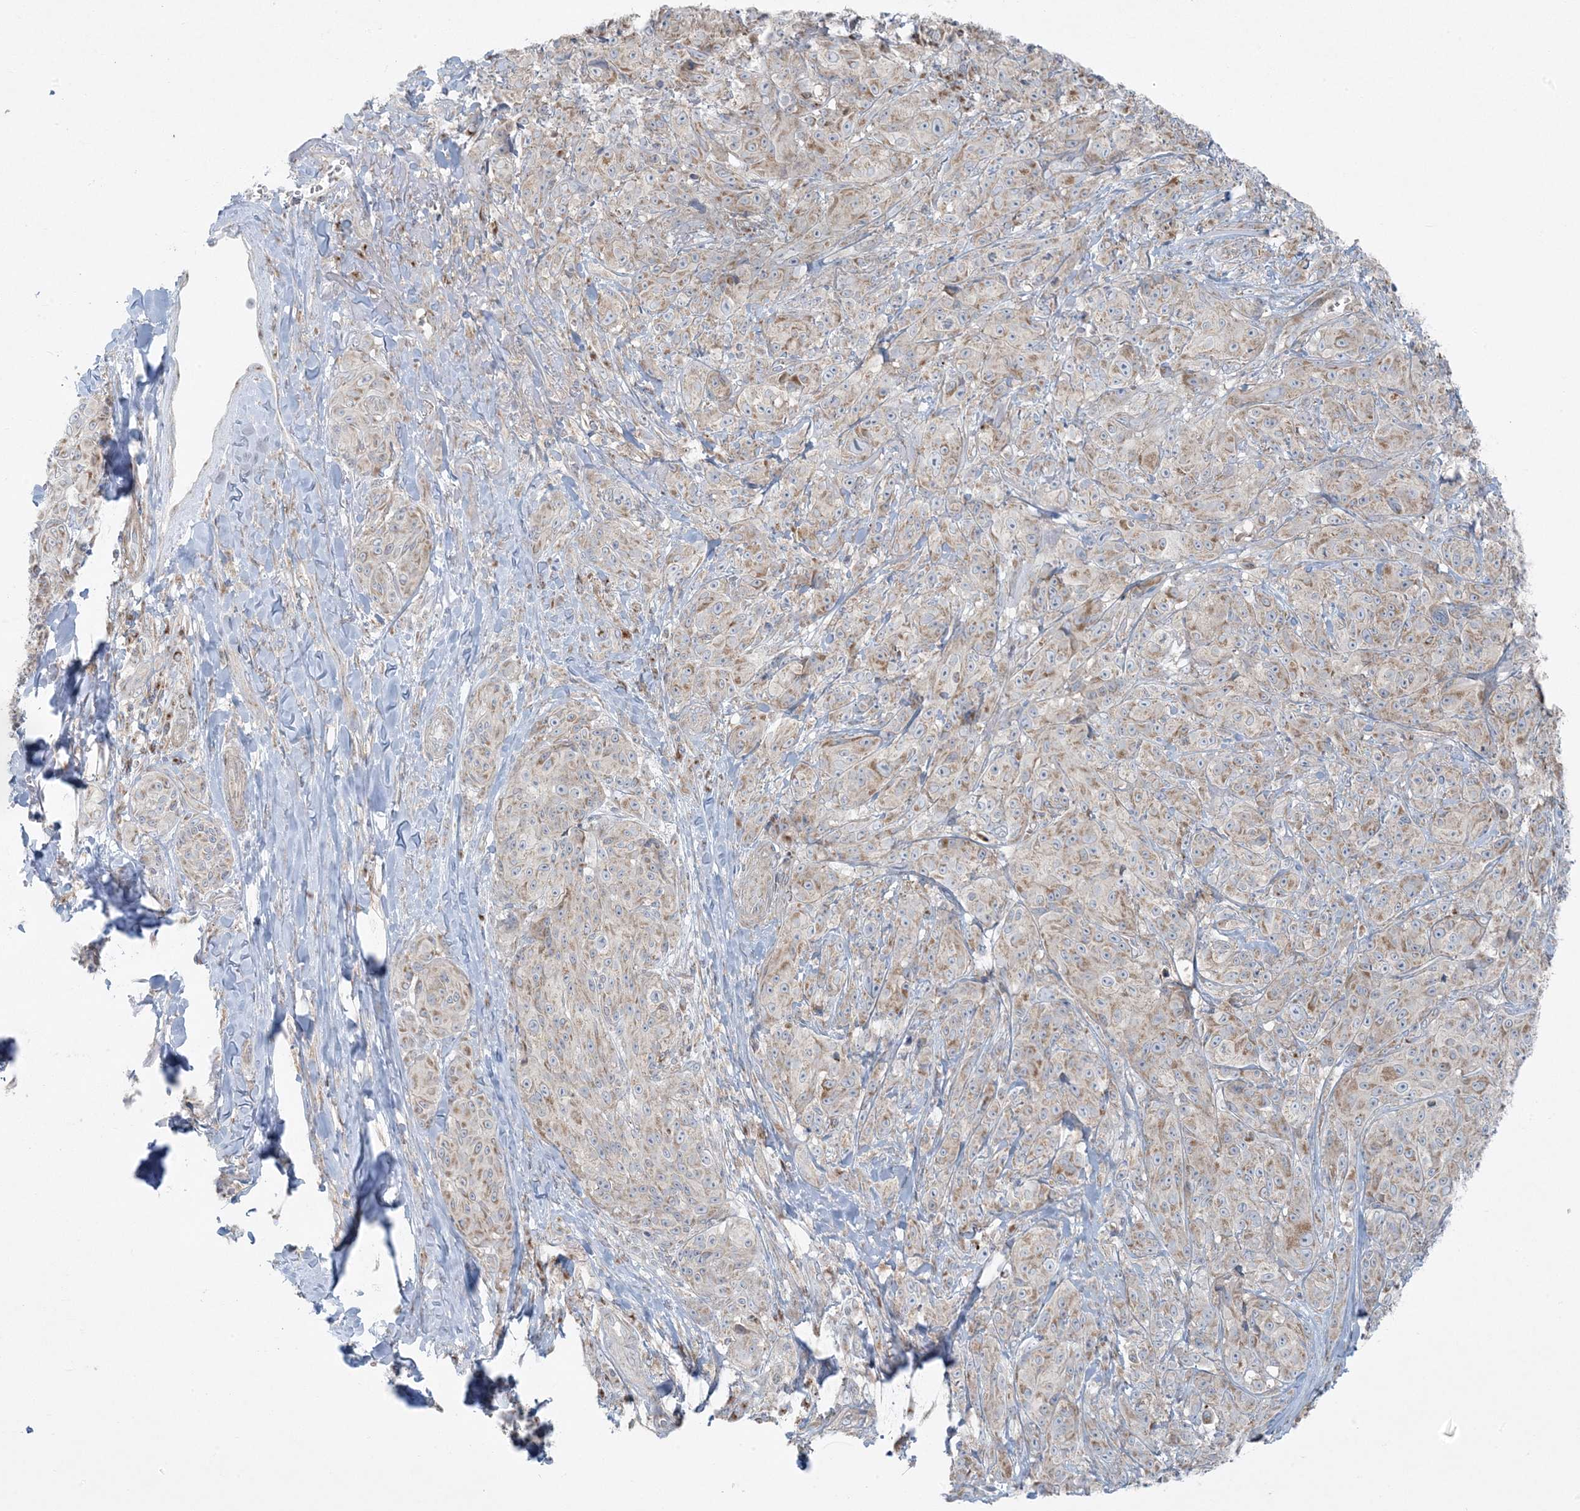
{"staining": {"intensity": "weak", "quantity": "25%-75%", "location": "cytoplasmic/membranous"}, "tissue": "melanoma", "cell_type": "Tumor cells", "image_type": "cancer", "snomed": [{"axis": "morphology", "description": "Malignant melanoma, NOS"}, {"axis": "topography", "description": "Skin"}], "caption": "A brown stain labels weak cytoplasmic/membranous staining of a protein in melanoma tumor cells.", "gene": "PIK3R4", "patient": {"sex": "male", "age": 73}}